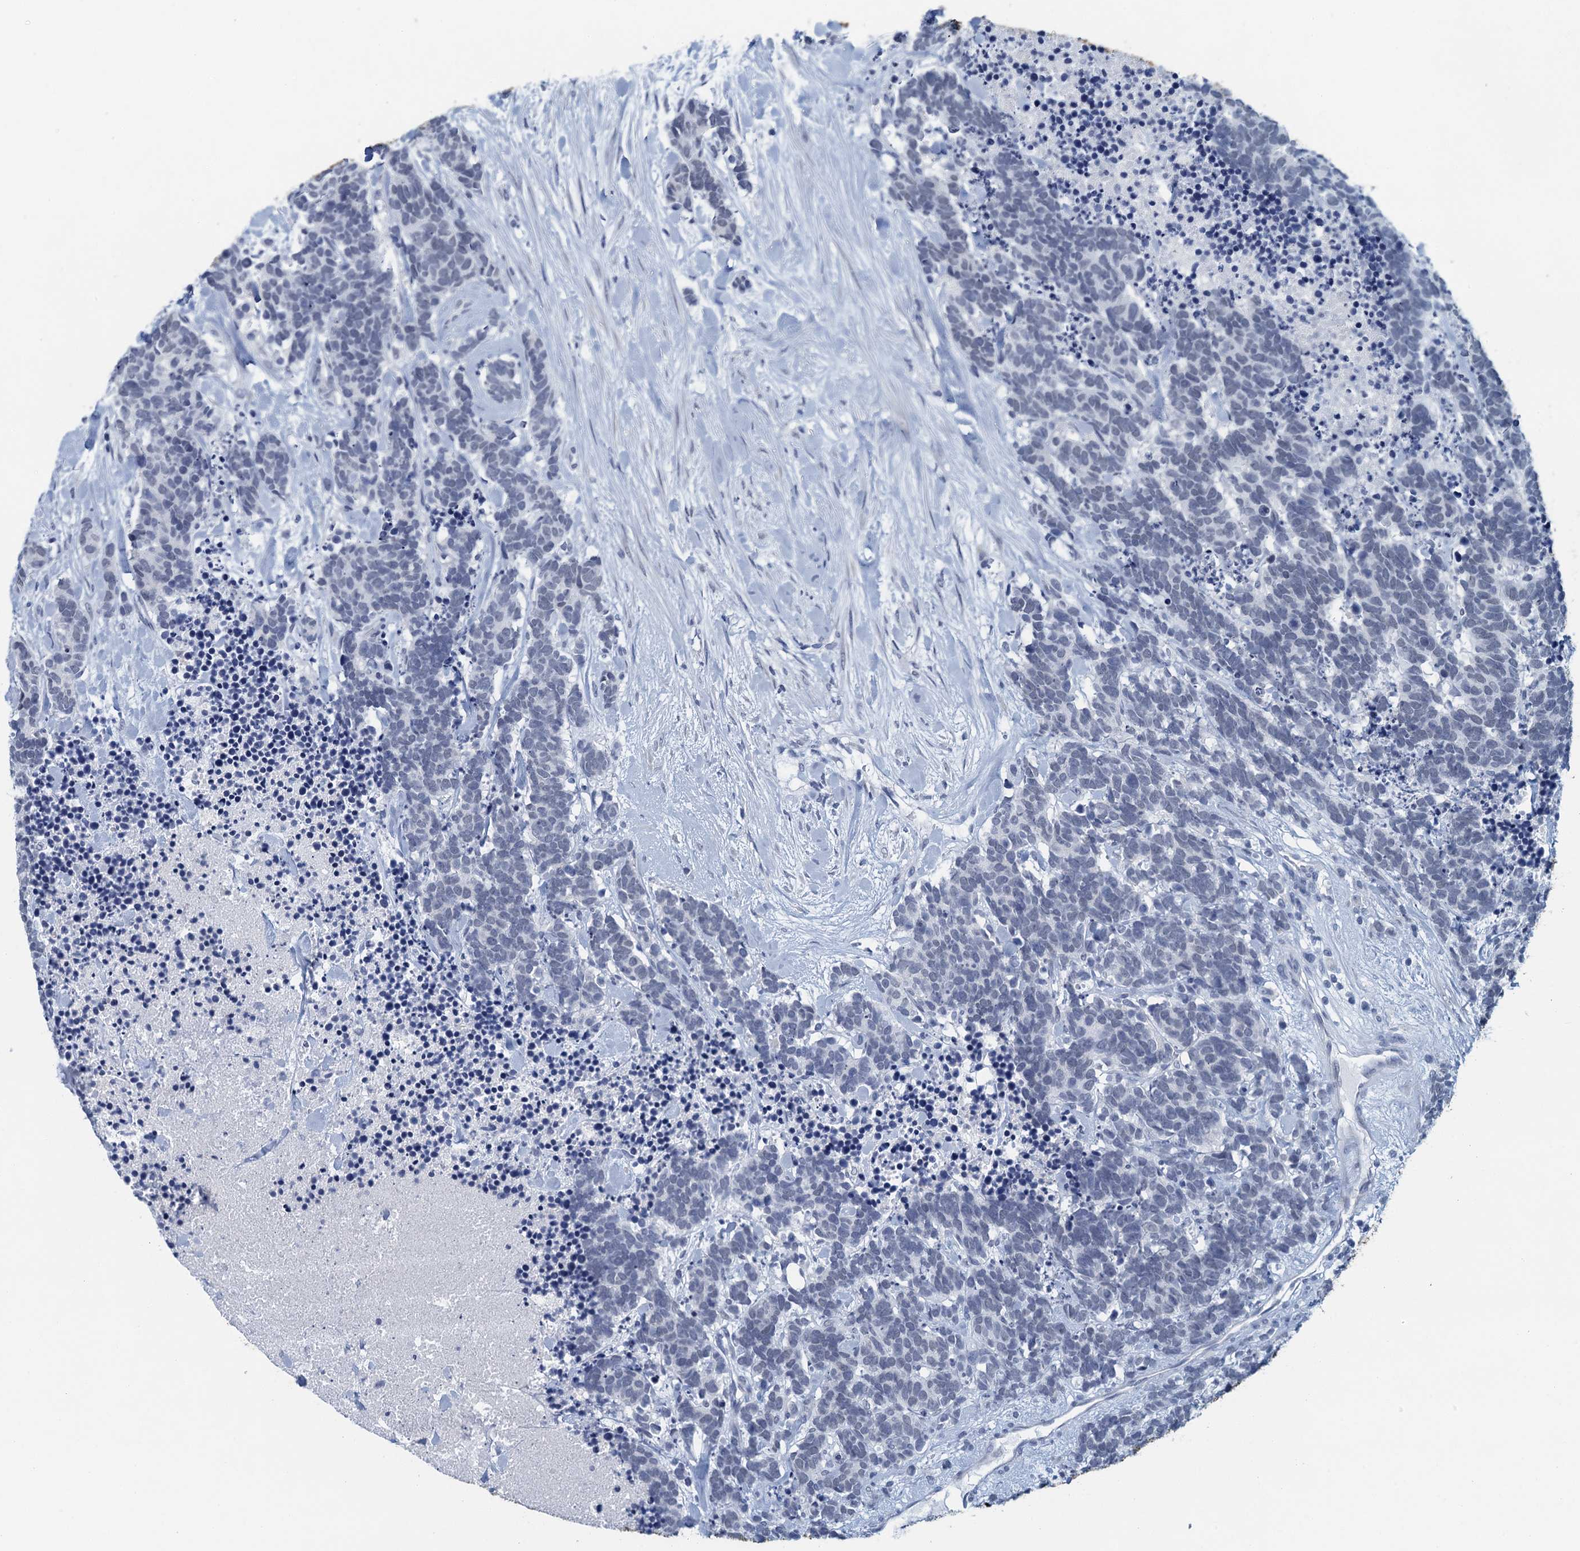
{"staining": {"intensity": "negative", "quantity": "none", "location": "none"}, "tissue": "carcinoid", "cell_type": "Tumor cells", "image_type": "cancer", "snomed": [{"axis": "morphology", "description": "Carcinoma, NOS"}, {"axis": "morphology", "description": "Carcinoid, malignant, NOS"}, {"axis": "topography", "description": "Prostate"}], "caption": "Immunohistochemistry (IHC) of human malignant carcinoid displays no positivity in tumor cells. Brightfield microscopy of IHC stained with DAB (brown) and hematoxylin (blue), captured at high magnification.", "gene": "ENSG00000131152", "patient": {"sex": "male", "age": 57}}